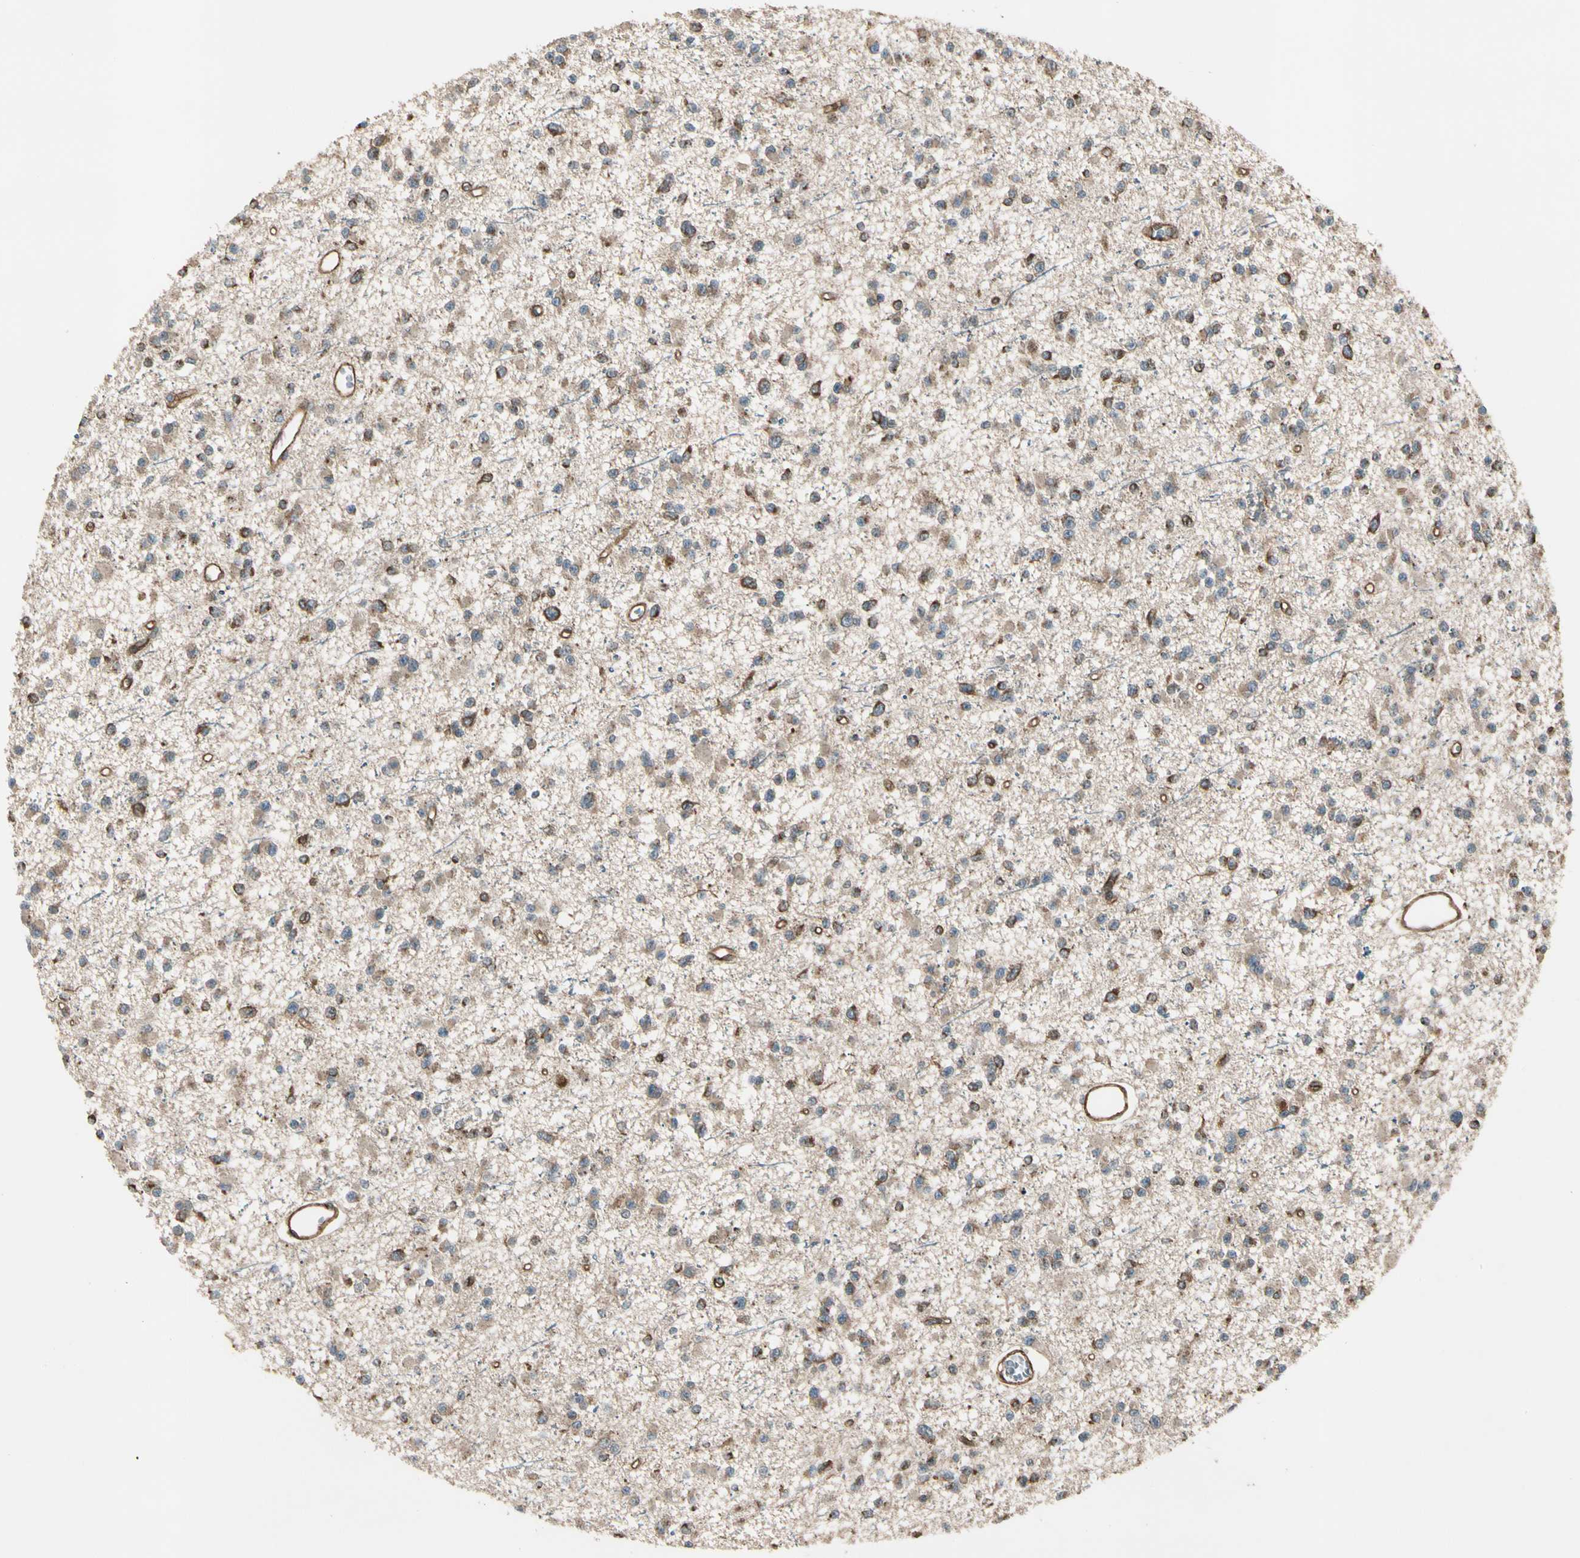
{"staining": {"intensity": "weak", "quantity": ">75%", "location": "cytoplasmic/membranous"}, "tissue": "glioma", "cell_type": "Tumor cells", "image_type": "cancer", "snomed": [{"axis": "morphology", "description": "Glioma, malignant, Low grade"}, {"axis": "topography", "description": "Brain"}], "caption": "A photomicrograph of human malignant glioma (low-grade) stained for a protein exhibits weak cytoplasmic/membranous brown staining in tumor cells.", "gene": "GCK", "patient": {"sex": "female", "age": 22}}